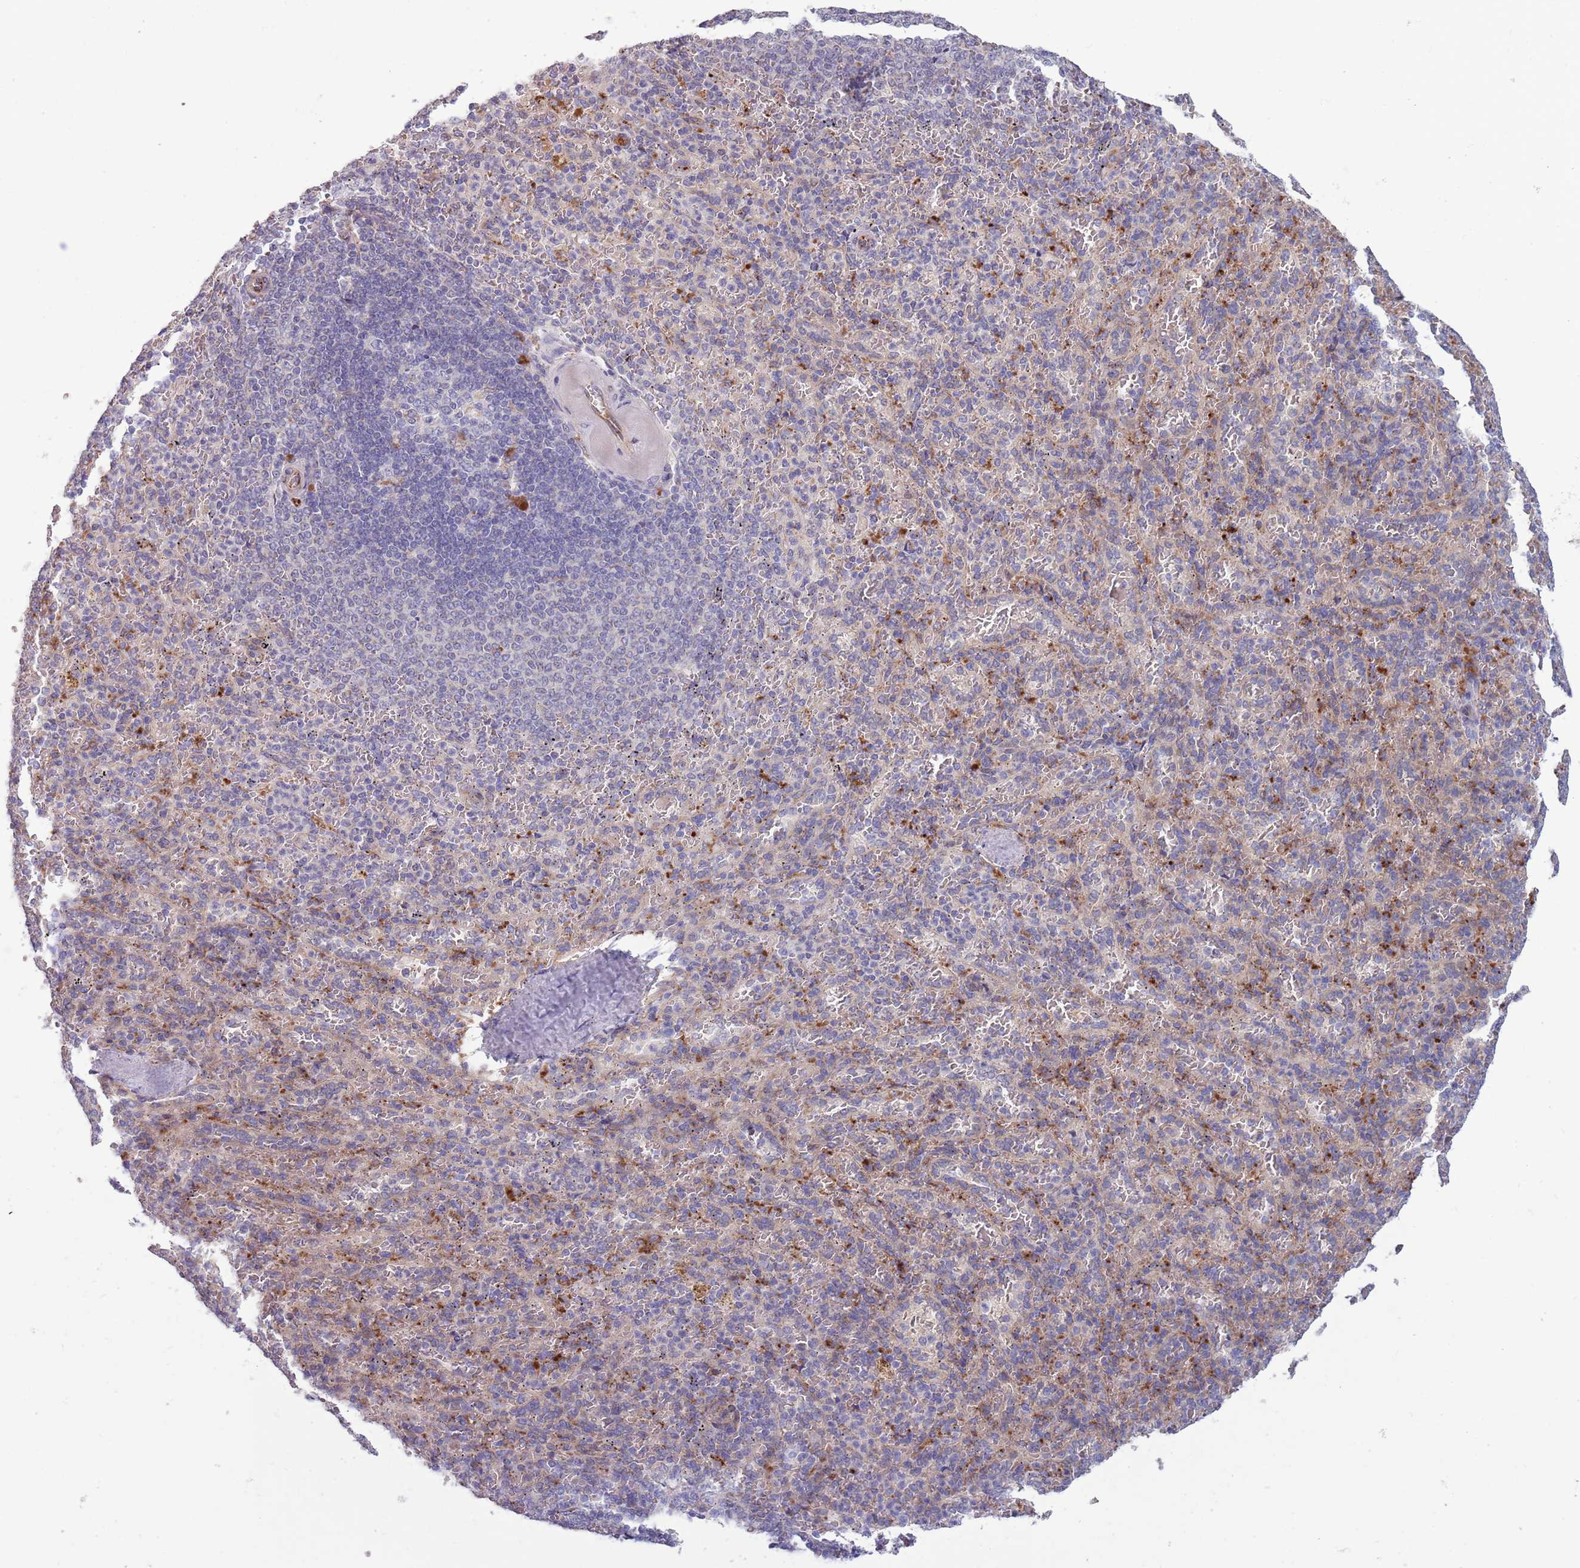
{"staining": {"intensity": "negative", "quantity": "none", "location": "none"}, "tissue": "spleen", "cell_type": "Cells in red pulp", "image_type": "normal", "snomed": [{"axis": "morphology", "description": "Normal tissue, NOS"}, {"axis": "topography", "description": "Spleen"}], "caption": "The immunohistochemistry micrograph has no significant positivity in cells in red pulp of spleen. (Stains: DAB (3,3'-diaminobenzidine) immunohistochemistry (IHC) with hematoxylin counter stain, Microscopy: brightfield microscopy at high magnification).", "gene": "TYW1B", "patient": {"sex": "female", "age": 21}}